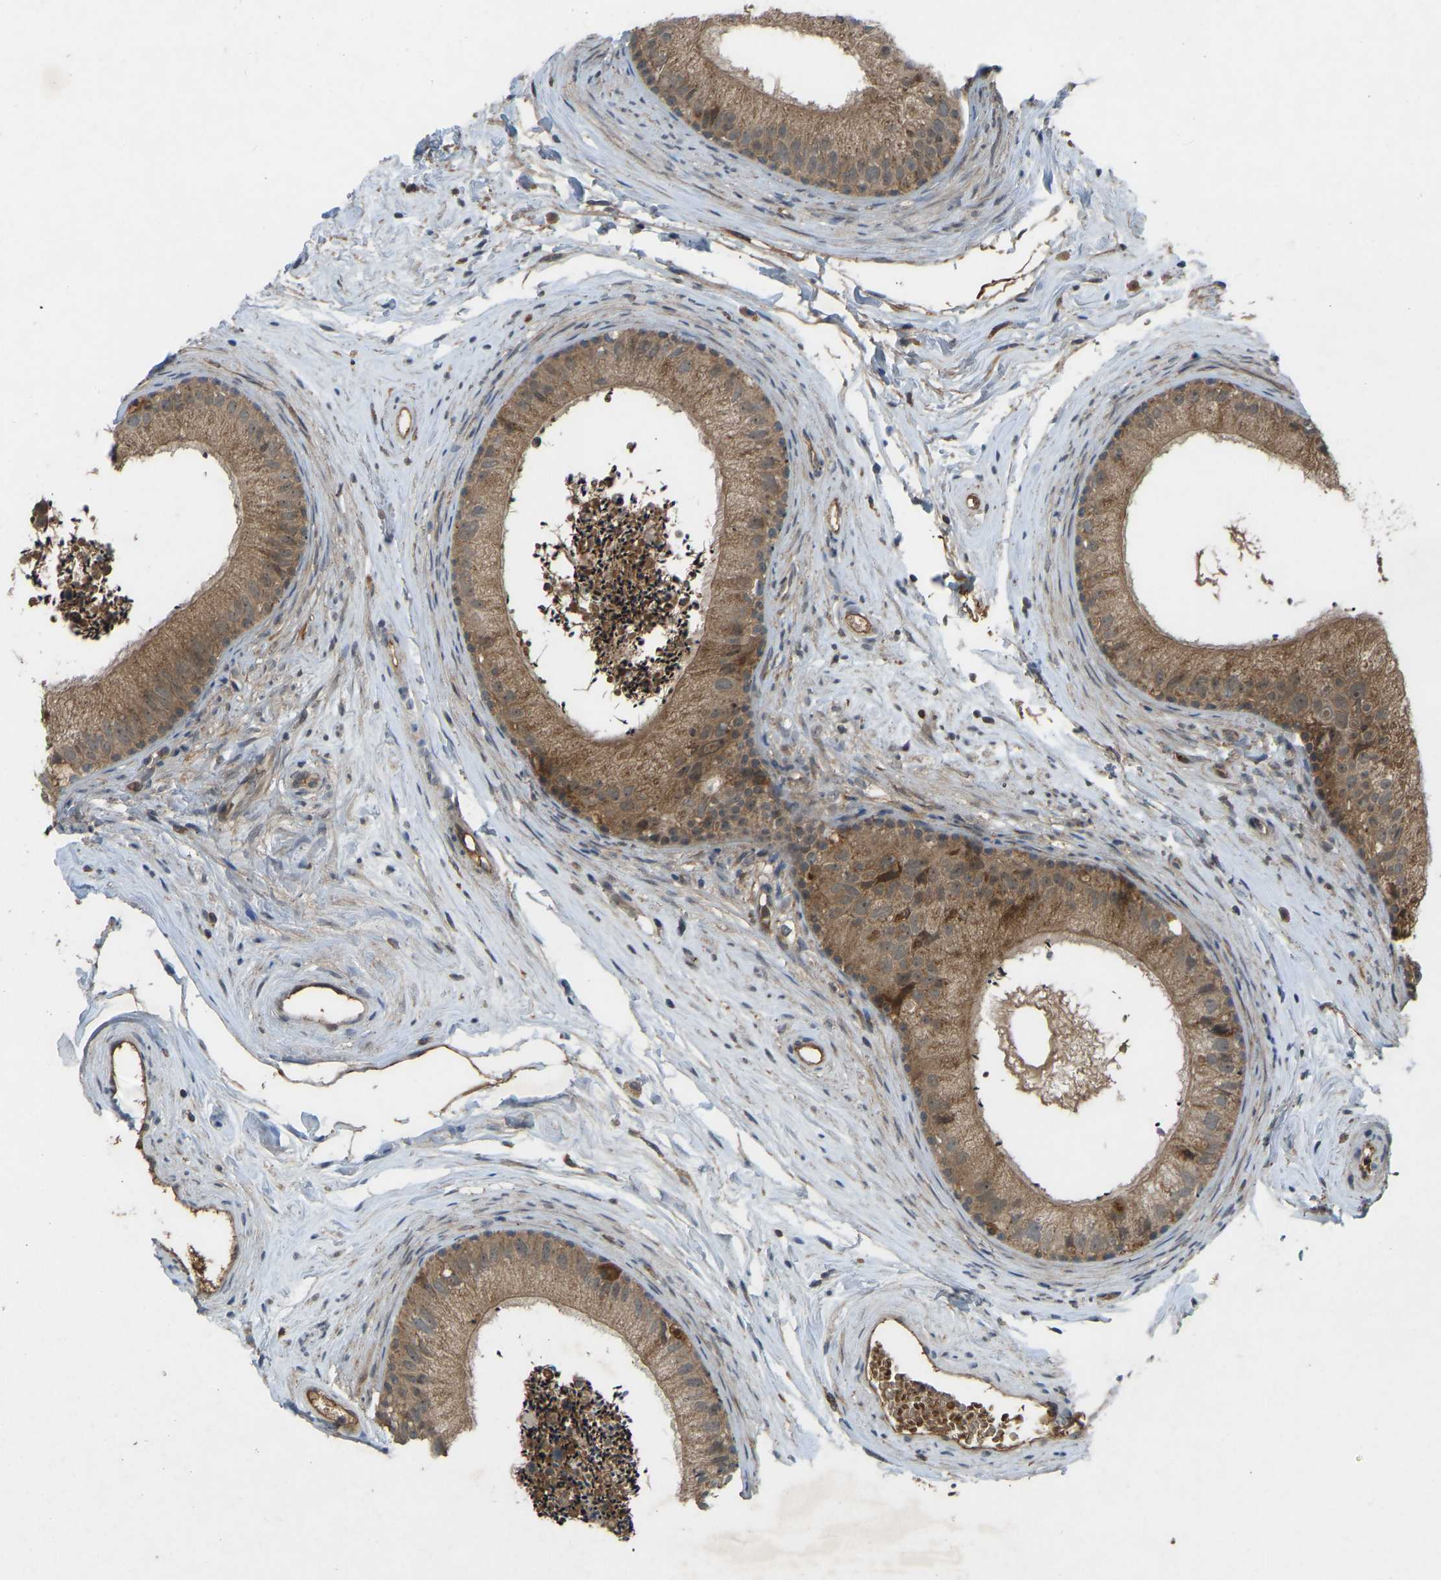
{"staining": {"intensity": "moderate", "quantity": ">75%", "location": "cytoplasmic/membranous"}, "tissue": "epididymis", "cell_type": "Glandular cells", "image_type": "normal", "snomed": [{"axis": "morphology", "description": "Normal tissue, NOS"}, {"axis": "topography", "description": "Epididymis"}], "caption": "Immunohistochemistry image of benign epididymis: human epididymis stained using IHC displays medium levels of moderate protein expression localized specifically in the cytoplasmic/membranous of glandular cells, appearing as a cytoplasmic/membranous brown color.", "gene": "ZNF71", "patient": {"sex": "male", "age": 56}}